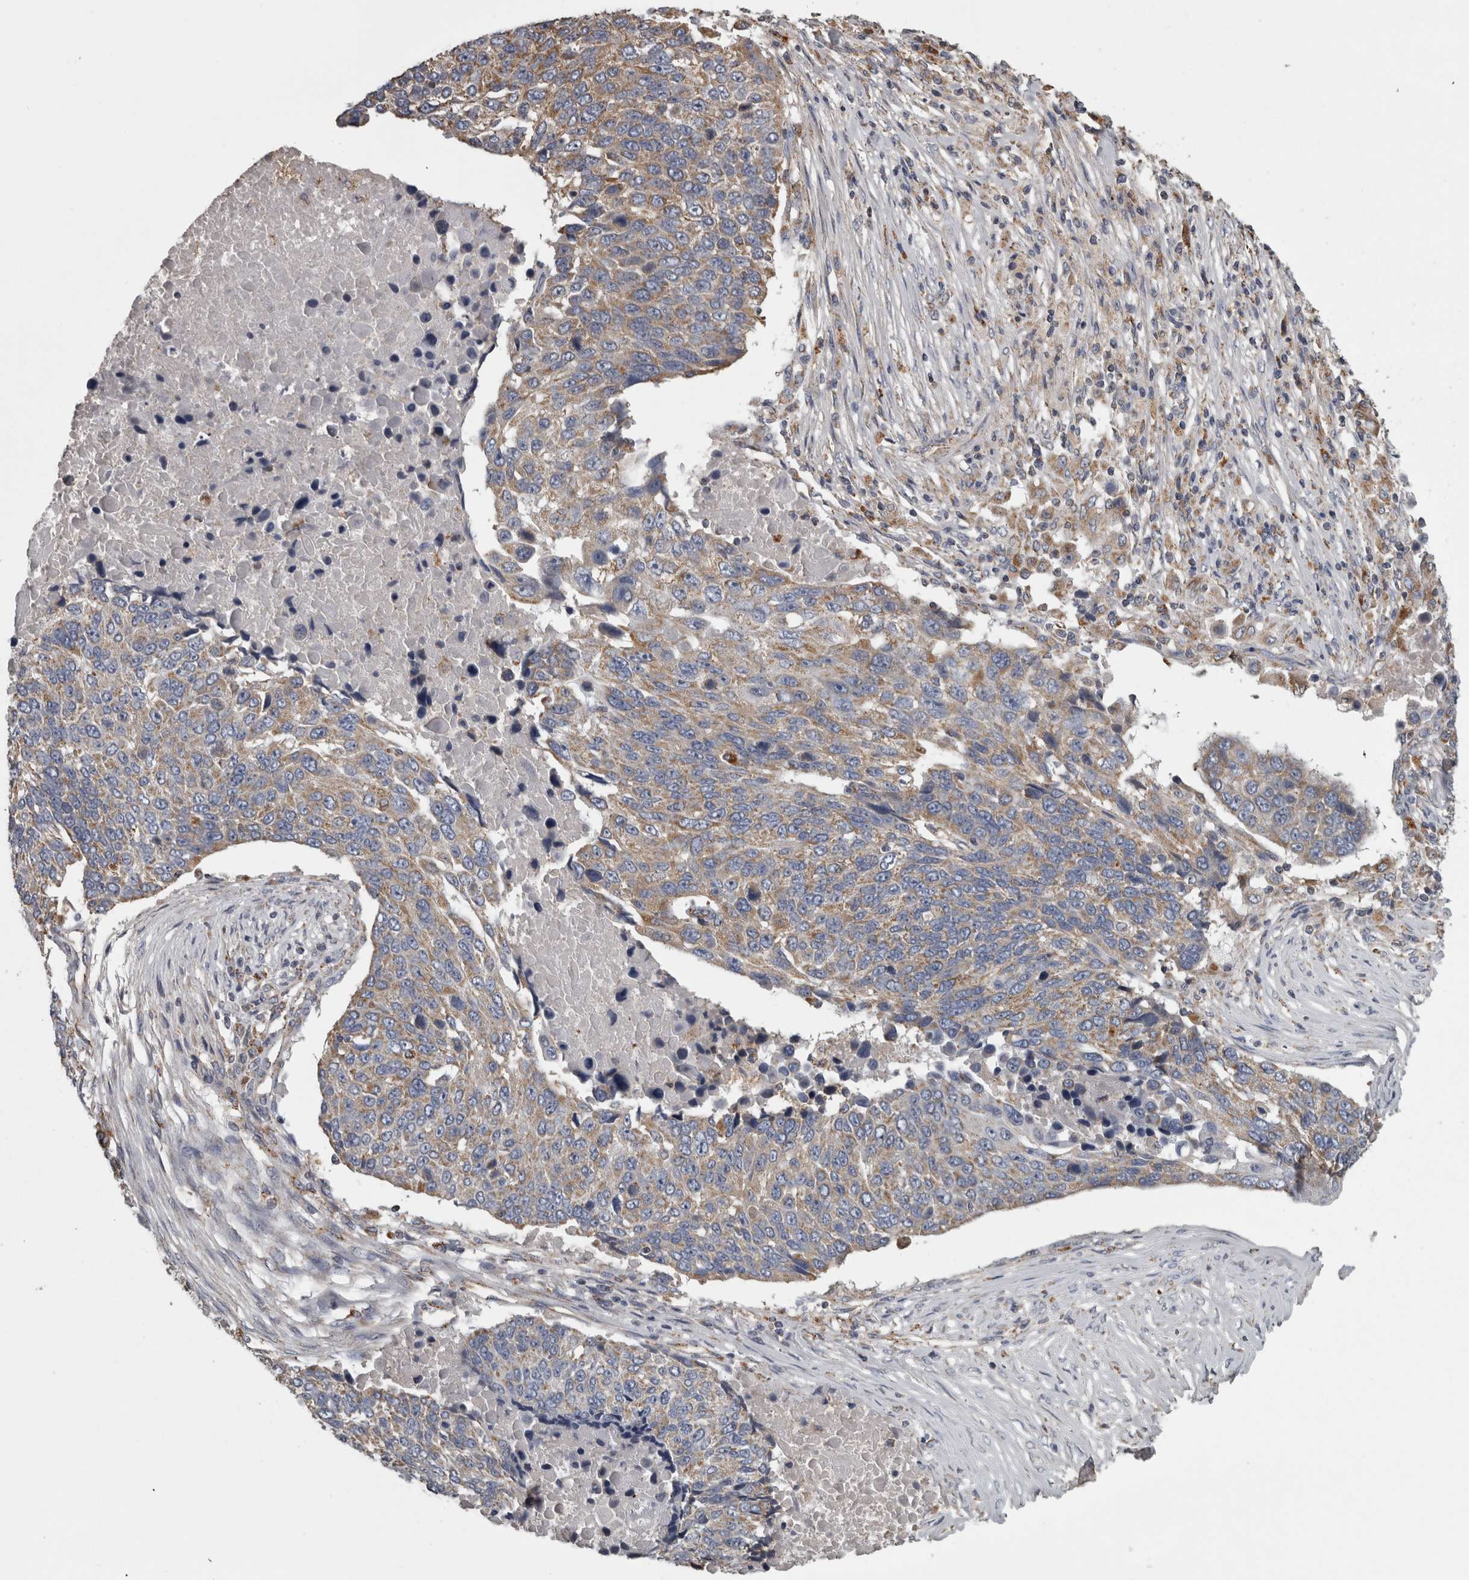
{"staining": {"intensity": "moderate", "quantity": ">75%", "location": "cytoplasmic/membranous"}, "tissue": "lung cancer", "cell_type": "Tumor cells", "image_type": "cancer", "snomed": [{"axis": "morphology", "description": "Squamous cell carcinoma, NOS"}, {"axis": "topography", "description": "Lung"}], "caption": "Immunohistochemistry (DAB (3,3'-diaminobenzidine)) staining of lung squamous cell carcinoma demonstrates moderate cytoplasmic/membranous protein staining in approximately >75% of tumor cells.", "gene": "FRK", "patient": {"sex": "male", "age": 66}}